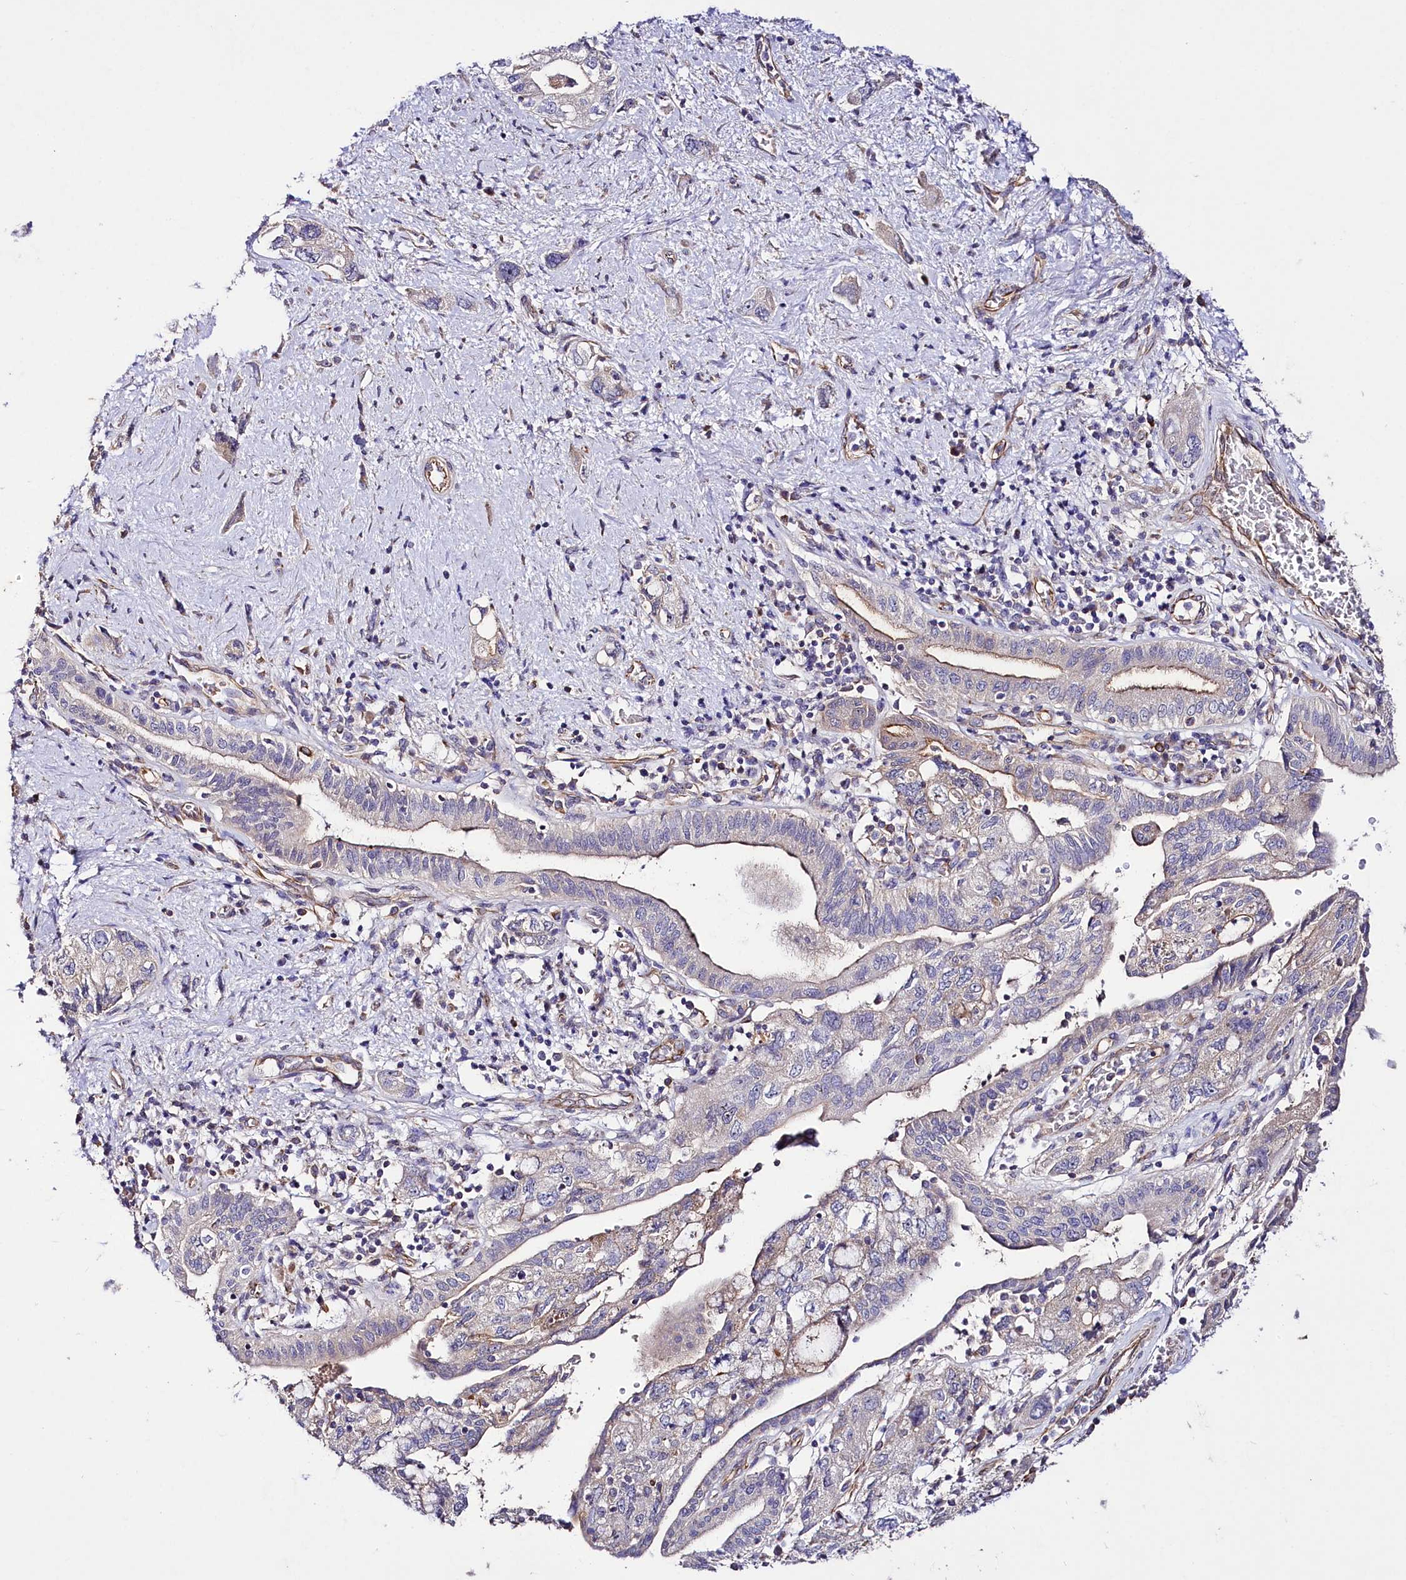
{"staining": {"intensity": "weak", "quantity": "25%-75%", "location": "cytoplasmic/membranous"}, "tissue": "pancreatic cancer", "cell_type": "Tumor cells", "image_type": "cancer", "snomed": [{"axis": "morphology", "description": "Adenocarcinoma, NOS"}, {"axis": "topography", "description": "Pancreas"}], "caption": "This photomicrograph exhibits immunohistochemistry (IHC) staining of adenocarcinoma (pancreatic), with low weak cytoplasmic/membranous staining in approximately 25%-75% of tumor cells.", "gene": "SLC7A1", "patient": {"sex": "female", "age": 73}}